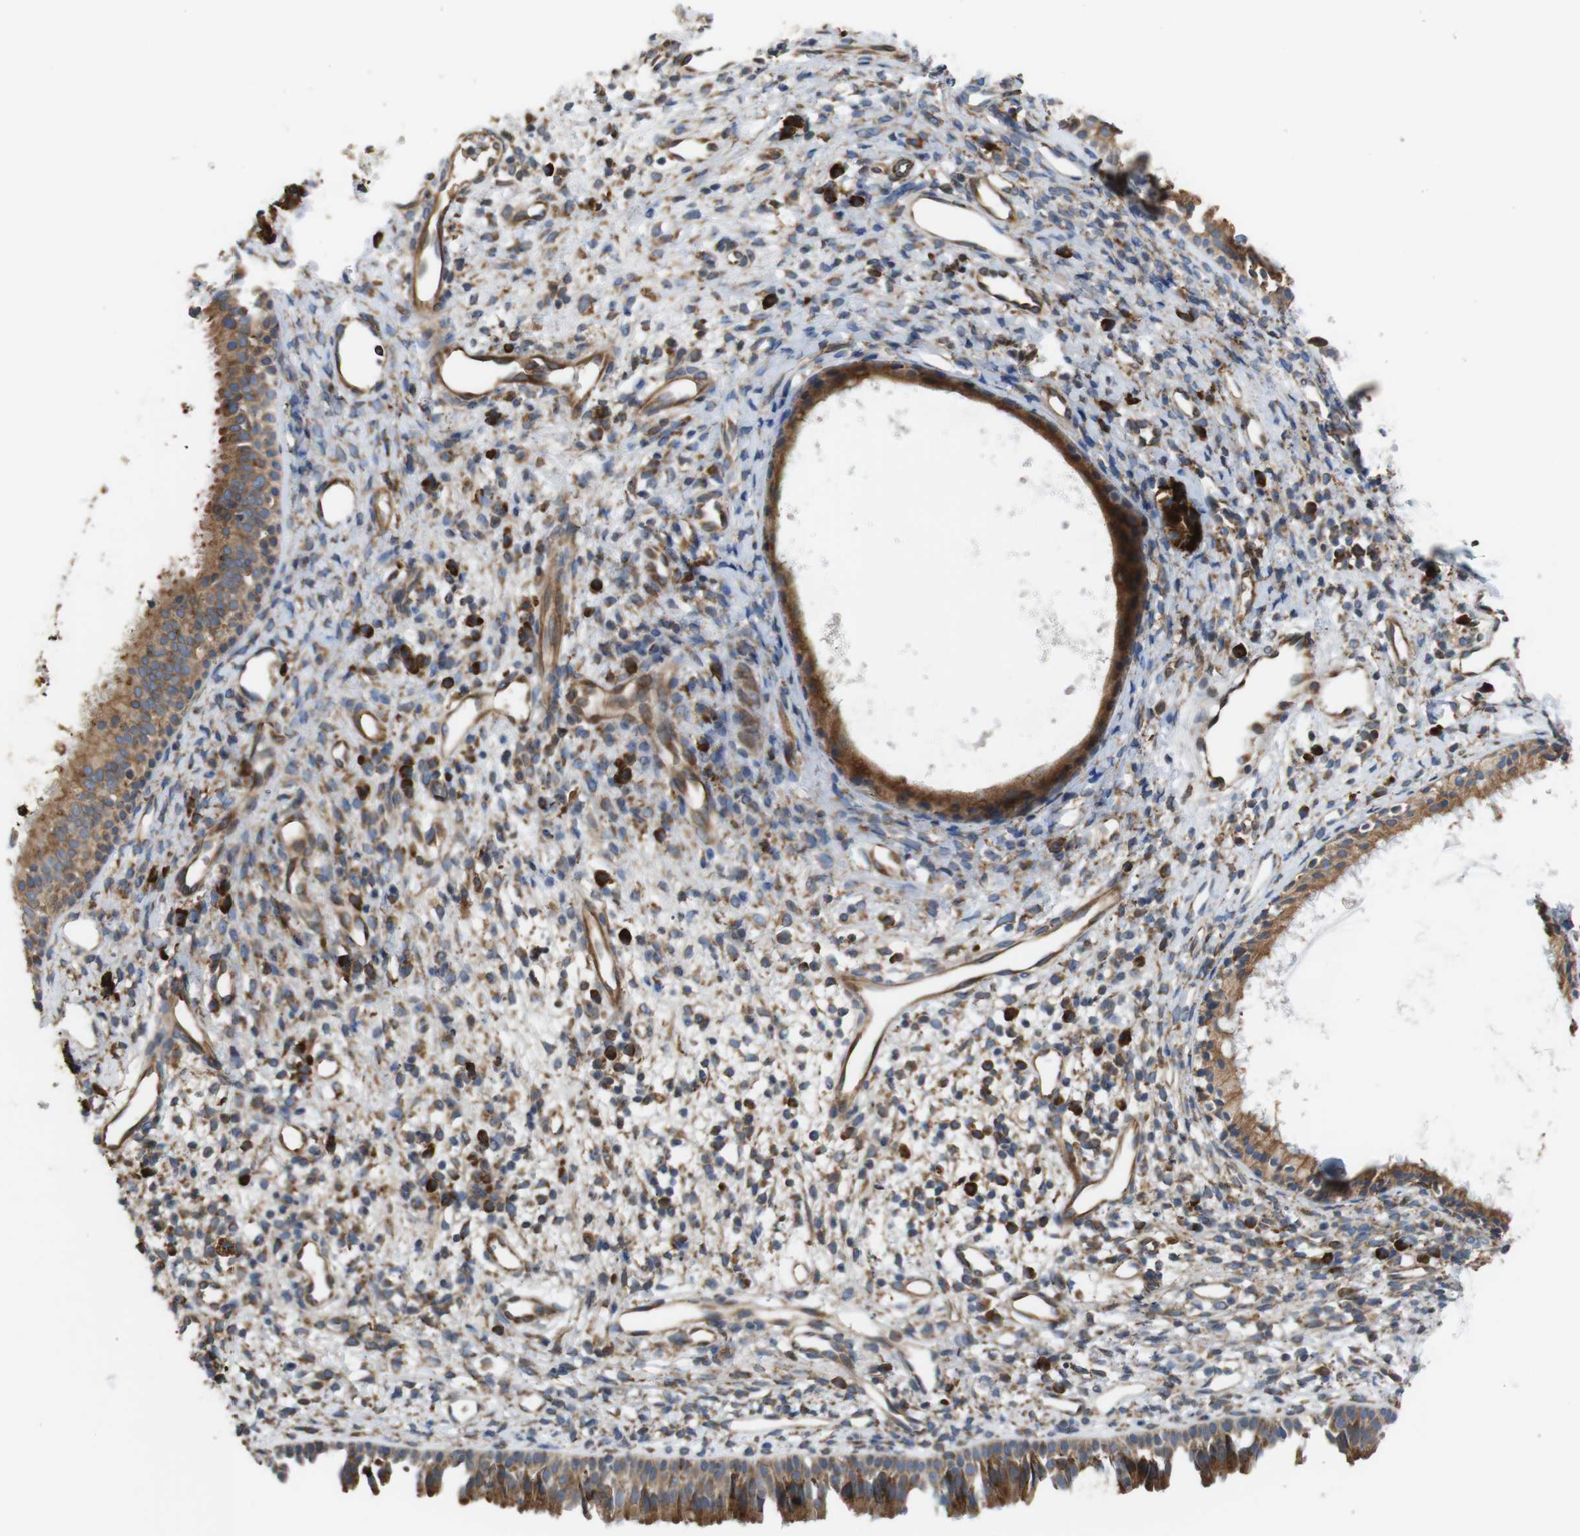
{"staining": {"intensity": "strong", "quantity": ">75%", "location": "cytoplasmic/membranous"}, "tissue": "nasopharynx", "cell_type": "Respiratory epithelial cells", "image_type": "normal", "snomed": [{"axis": "morphology", "description": "Normal tissue, NOS"}, {"axis": "topography", "description": "Nasopharynx"}], "caption": "DAB immunohistochemical staining of normal nasopharynx displays strong cytoplasmic/membranous protein staining in approximately >75% of respiratory epithelial cells.", "gene": "UGGT1", "patient": {"sex": "male", "age": 22}}